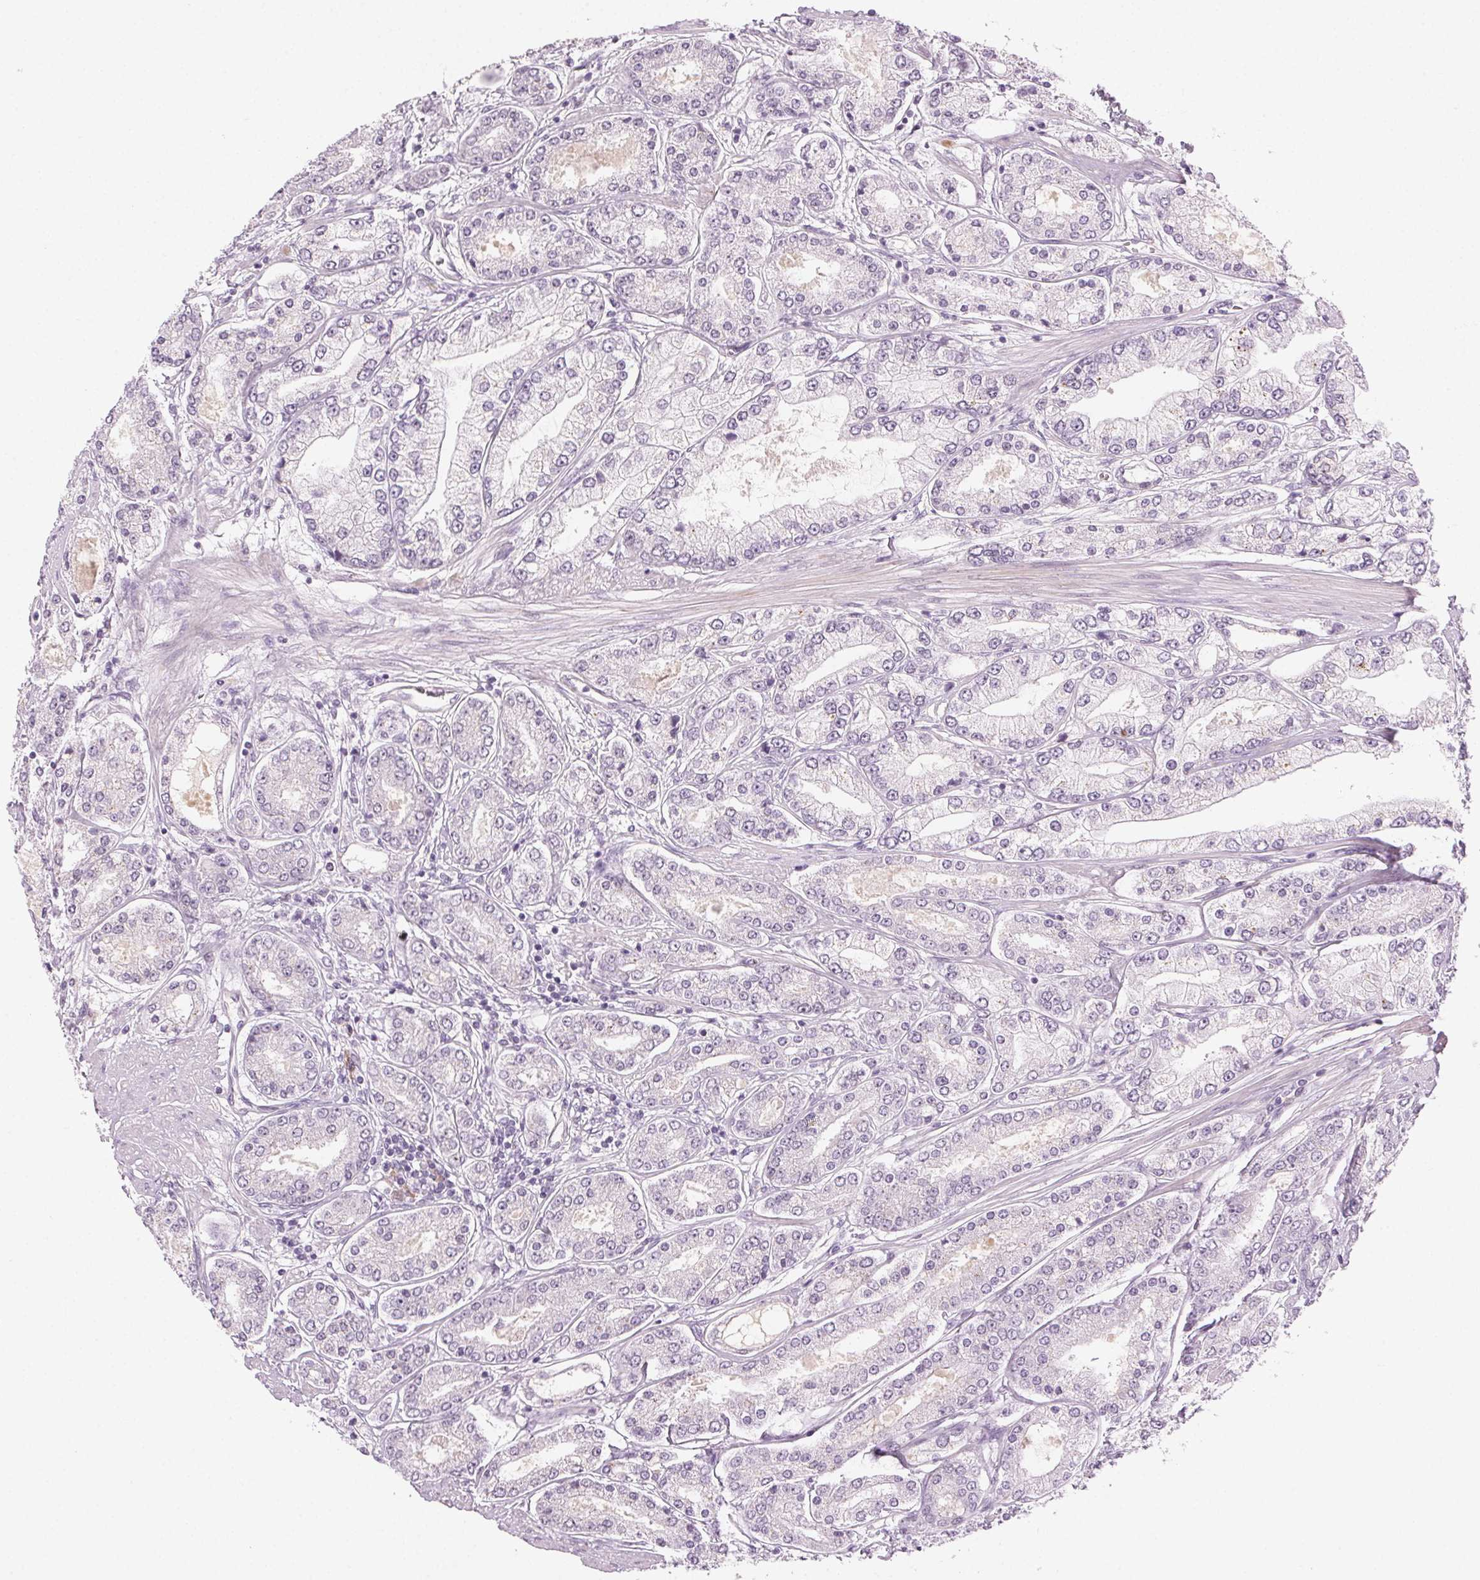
{"staining": {"intensity": "negative", "quantity": "none", "location": "none"}, "tissue": "prostate cancer", "cell_type": "Tumor cells", "image_type": "cancer", "snomed": [{"axis": "morphology", "description": "Adenocarcinoma, High grade"}, {"axis": "topography", "description": "Prostate"}], "caption": "A histopathology image of human prostate cancer is negative for staining in tumor cells. (Stains: DAB (3,3'-diaminobenzidine) immunohistochemistry (IHC) with hematoxylin counter stain, Microscopy: brightfield microscopy at high magnification).", "gene": "HSF5", "patient": {"sex": "male", "age": 66}}